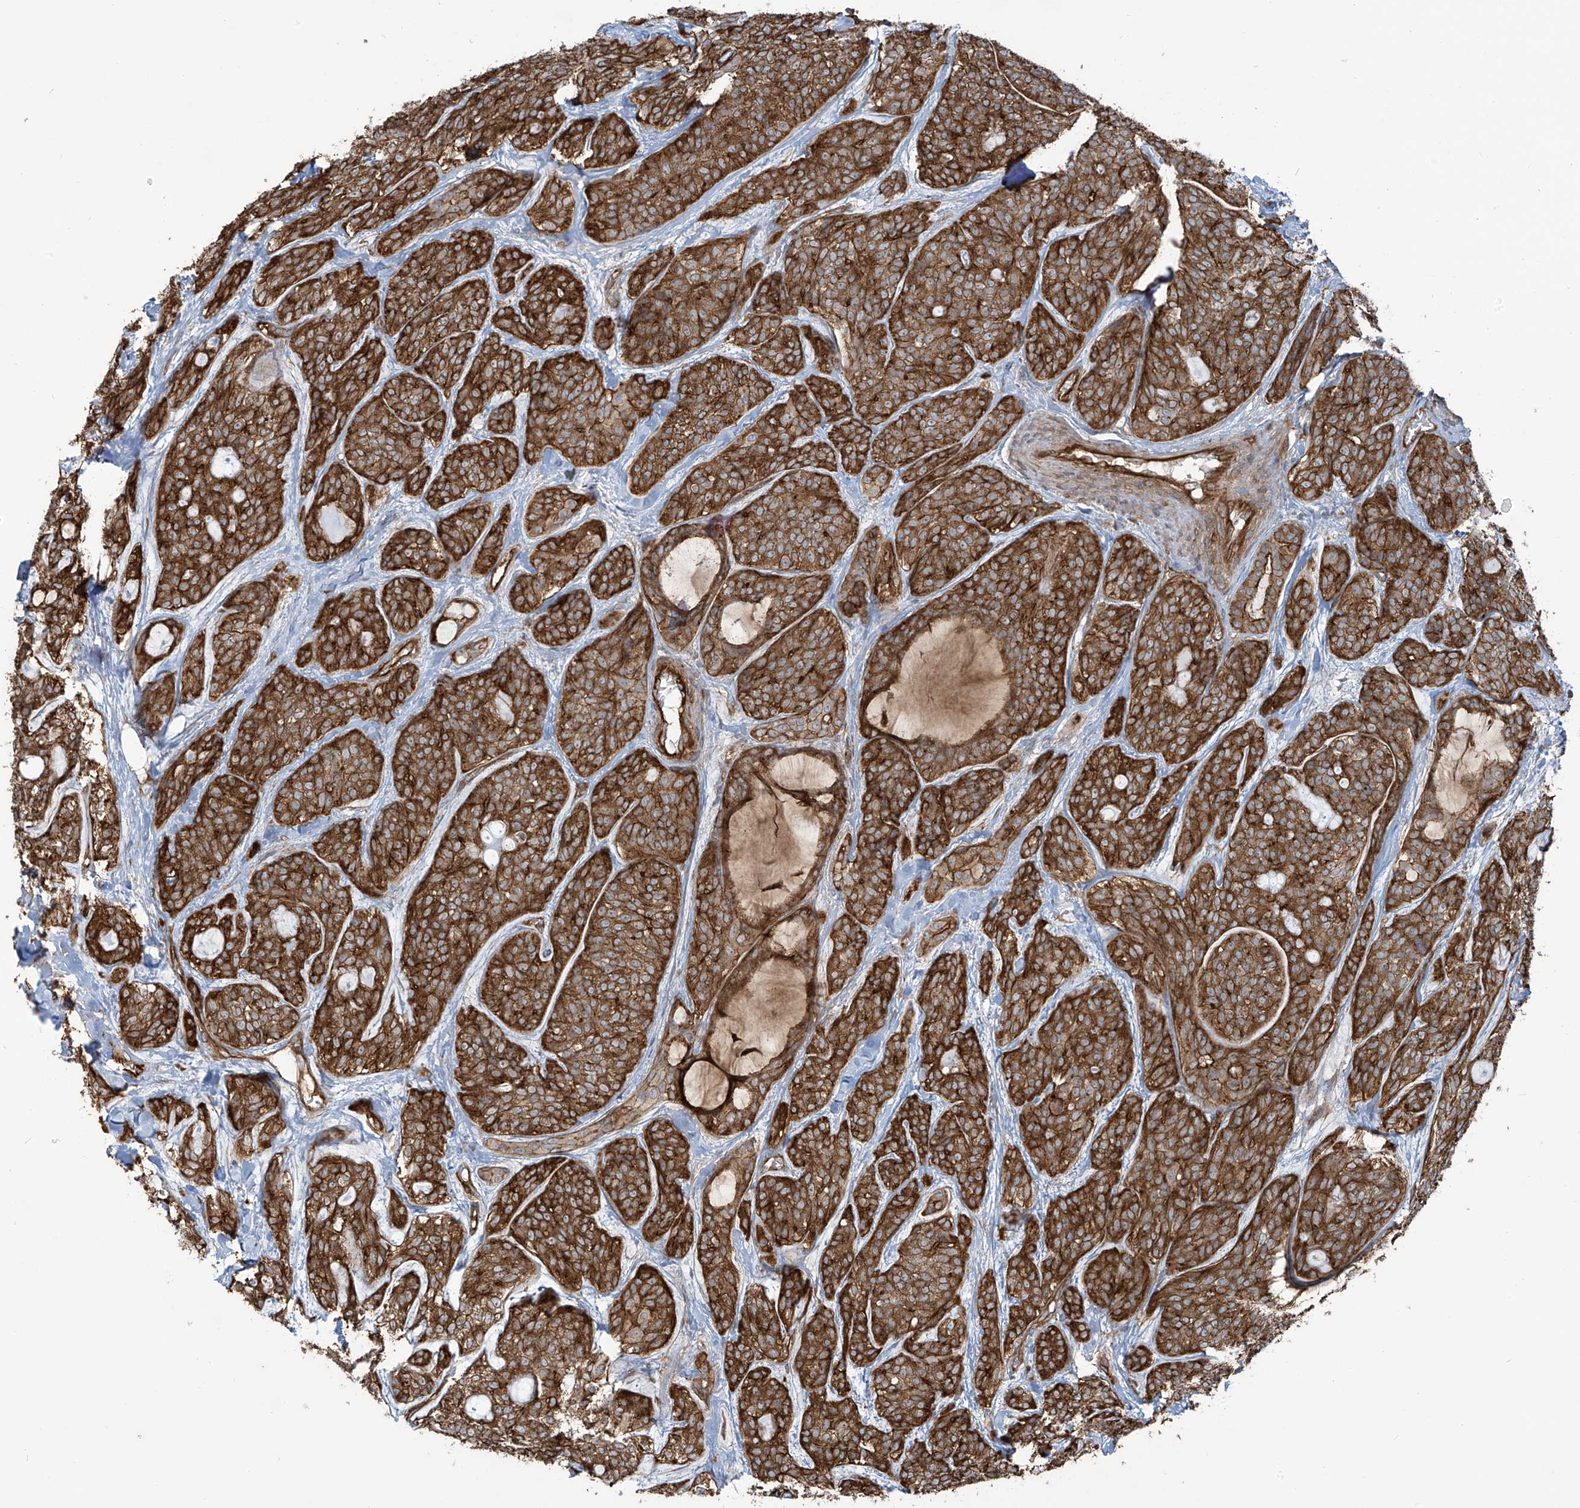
{"staining": {"intensity": "strong", "quantity": ">75%", "location": "cytoplasmic/membranous"}, "tissue": "head and neck cancer", "cell_type": "Tumor cells", "image_type": "cancer", "snomed": [{"axis": "morphology", "description": "Adenocarcinoma, NOS"}, {"axis": "topography", "description": "Head-Neck"}], "caption": "Immunohistochemistry of human head and neck adenocarcinoma reveals high levels of strong cytoplasmic/membranous positivity in about >75% of tumor cells.", "gene": "SLC9A2", "patient": {"sex": "male", "age": 66}}